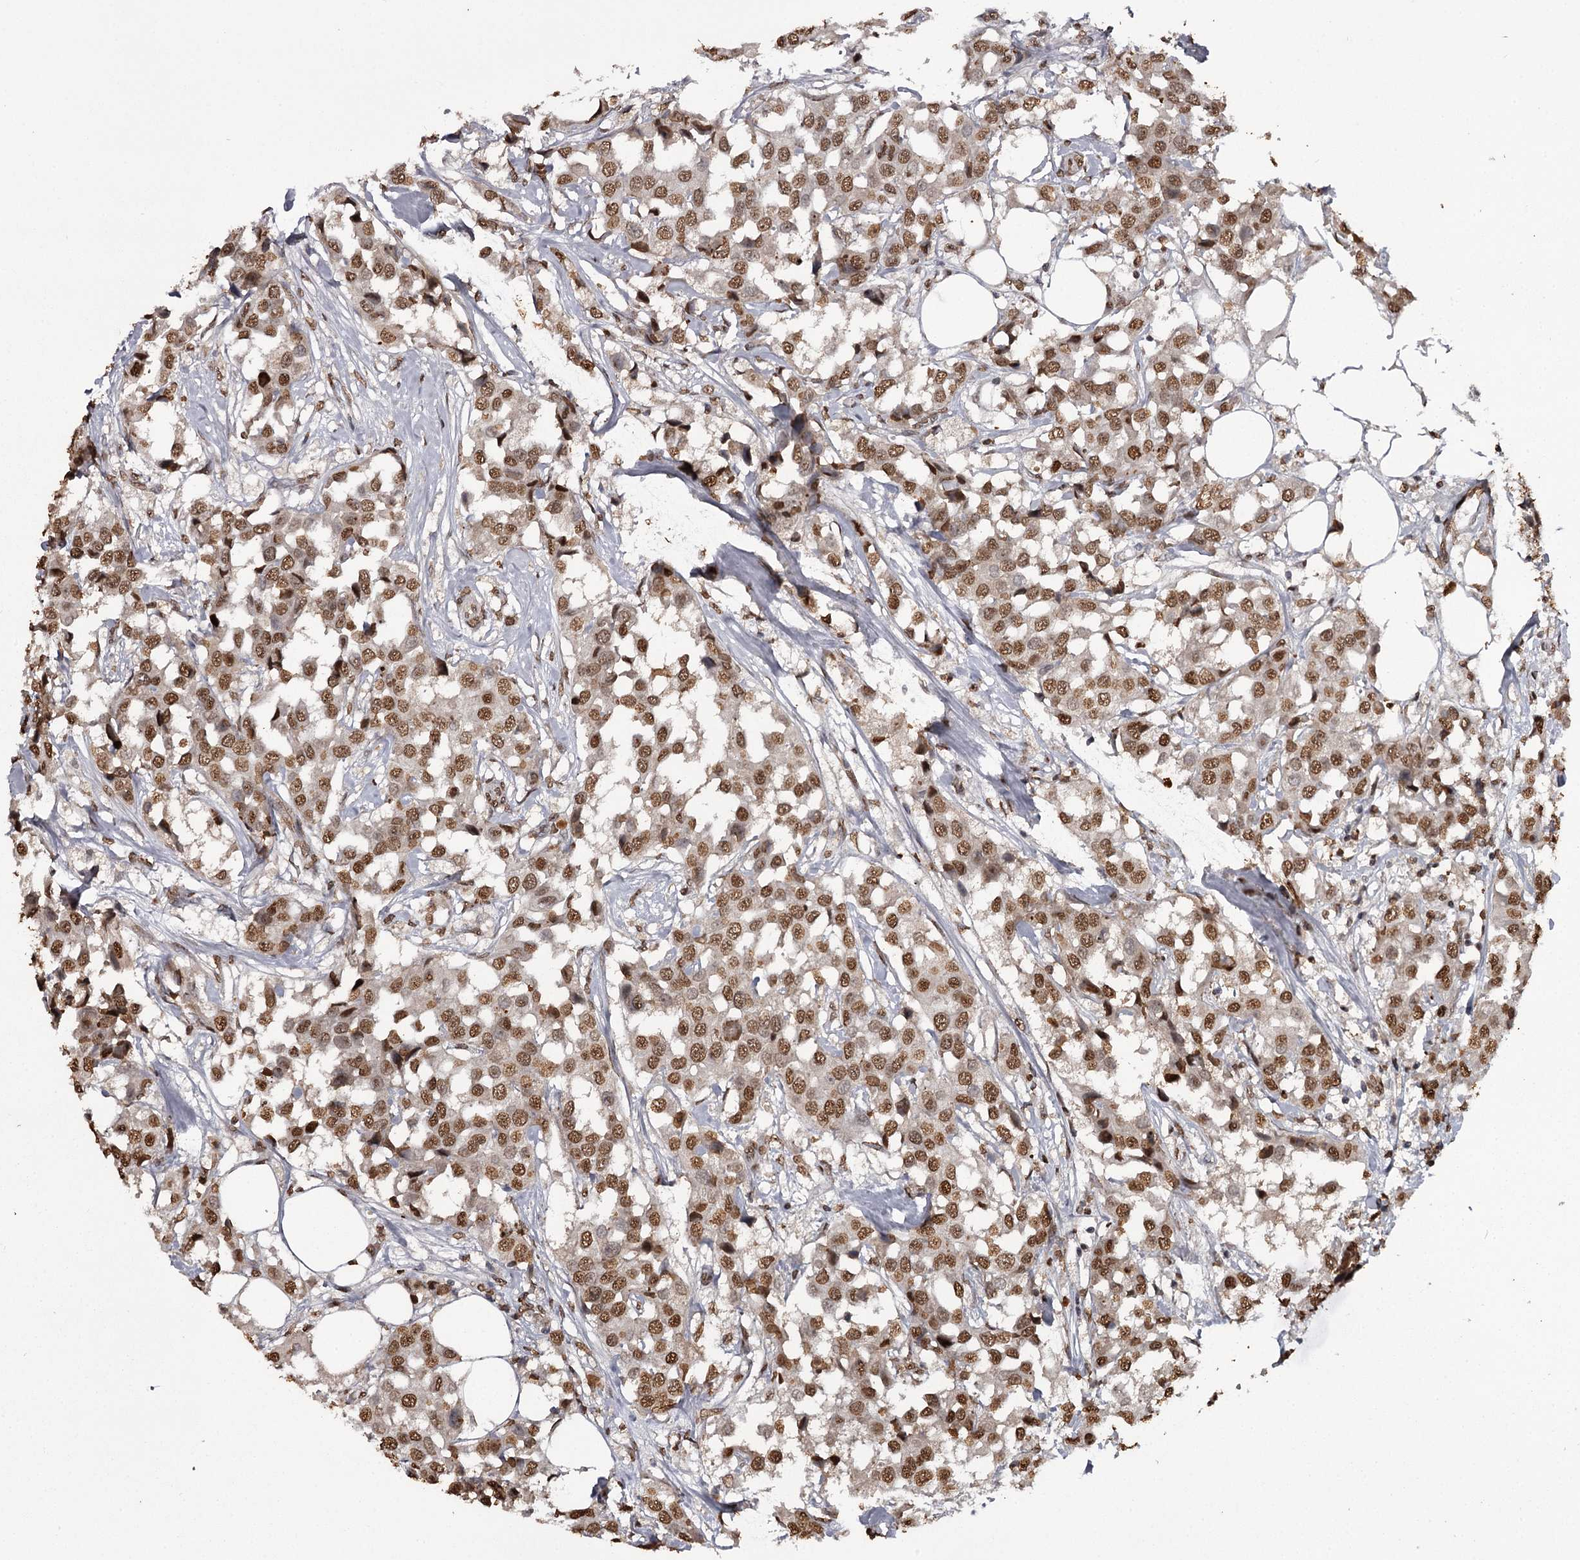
{"staining": {"intensity": "moderate", "quantity": ">75%", "location": "nuclear"}, "tissue": "breast cancer", "cell_type": "Tumor cells", "image_type": "cancer", "snomed": [{"axis": "morphology", "description": "Duct carcinoma"}, {"axis": "topography", "description": "Breast"}], "caption": "A high-resolution photomicrograph shows IHC staining of breast cancer (infiltrating ductal carcinoma), which exhibits moderate nuclear expression in about >75% of tumor cells.", "gene": "THYN1", "patient": {"sex": "female", "age": 80}}